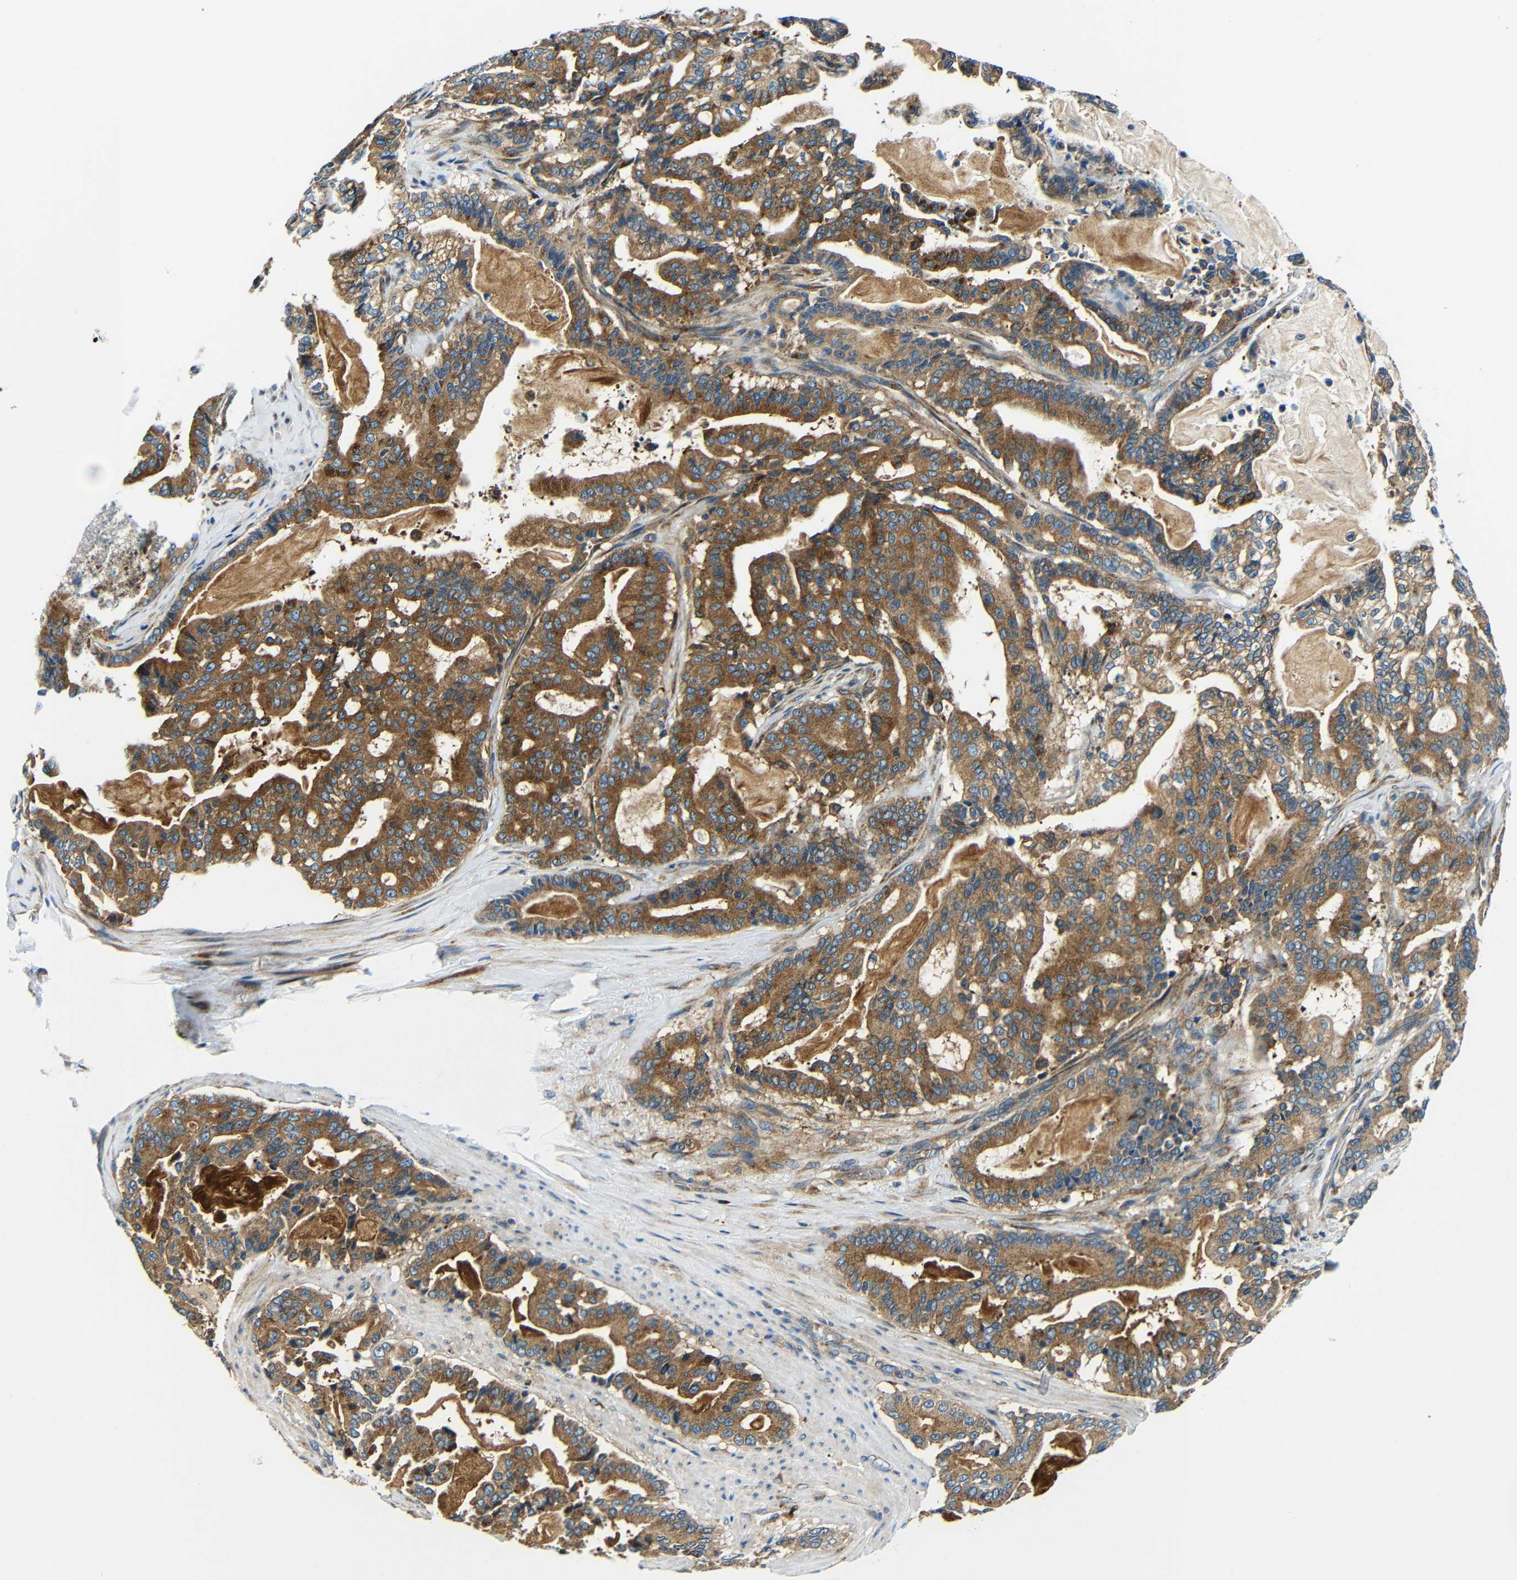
{"staining": {"intensity": "moderate", "quantity": ">75%", "location": "cytoplasmic/membranous"}, "tissue": "pancreatic cancer", "cell_type": "Tumor cells", "image_type": "cancer", "snomed": [{"axis": "morphology", "description": "Adenocarcinoma, NOS"}, {"axis": "topography", "description": "Pancreas"}], "caption": "Pancreatic cancer (adenocarcinoma) was stained to show a protein in brown. There is medium levels of moderate cytoplasmic/membranous positivity in about >75% of tumor cells.", "gene": "USO1", "patient": {"sex": "male", "age": 63}}